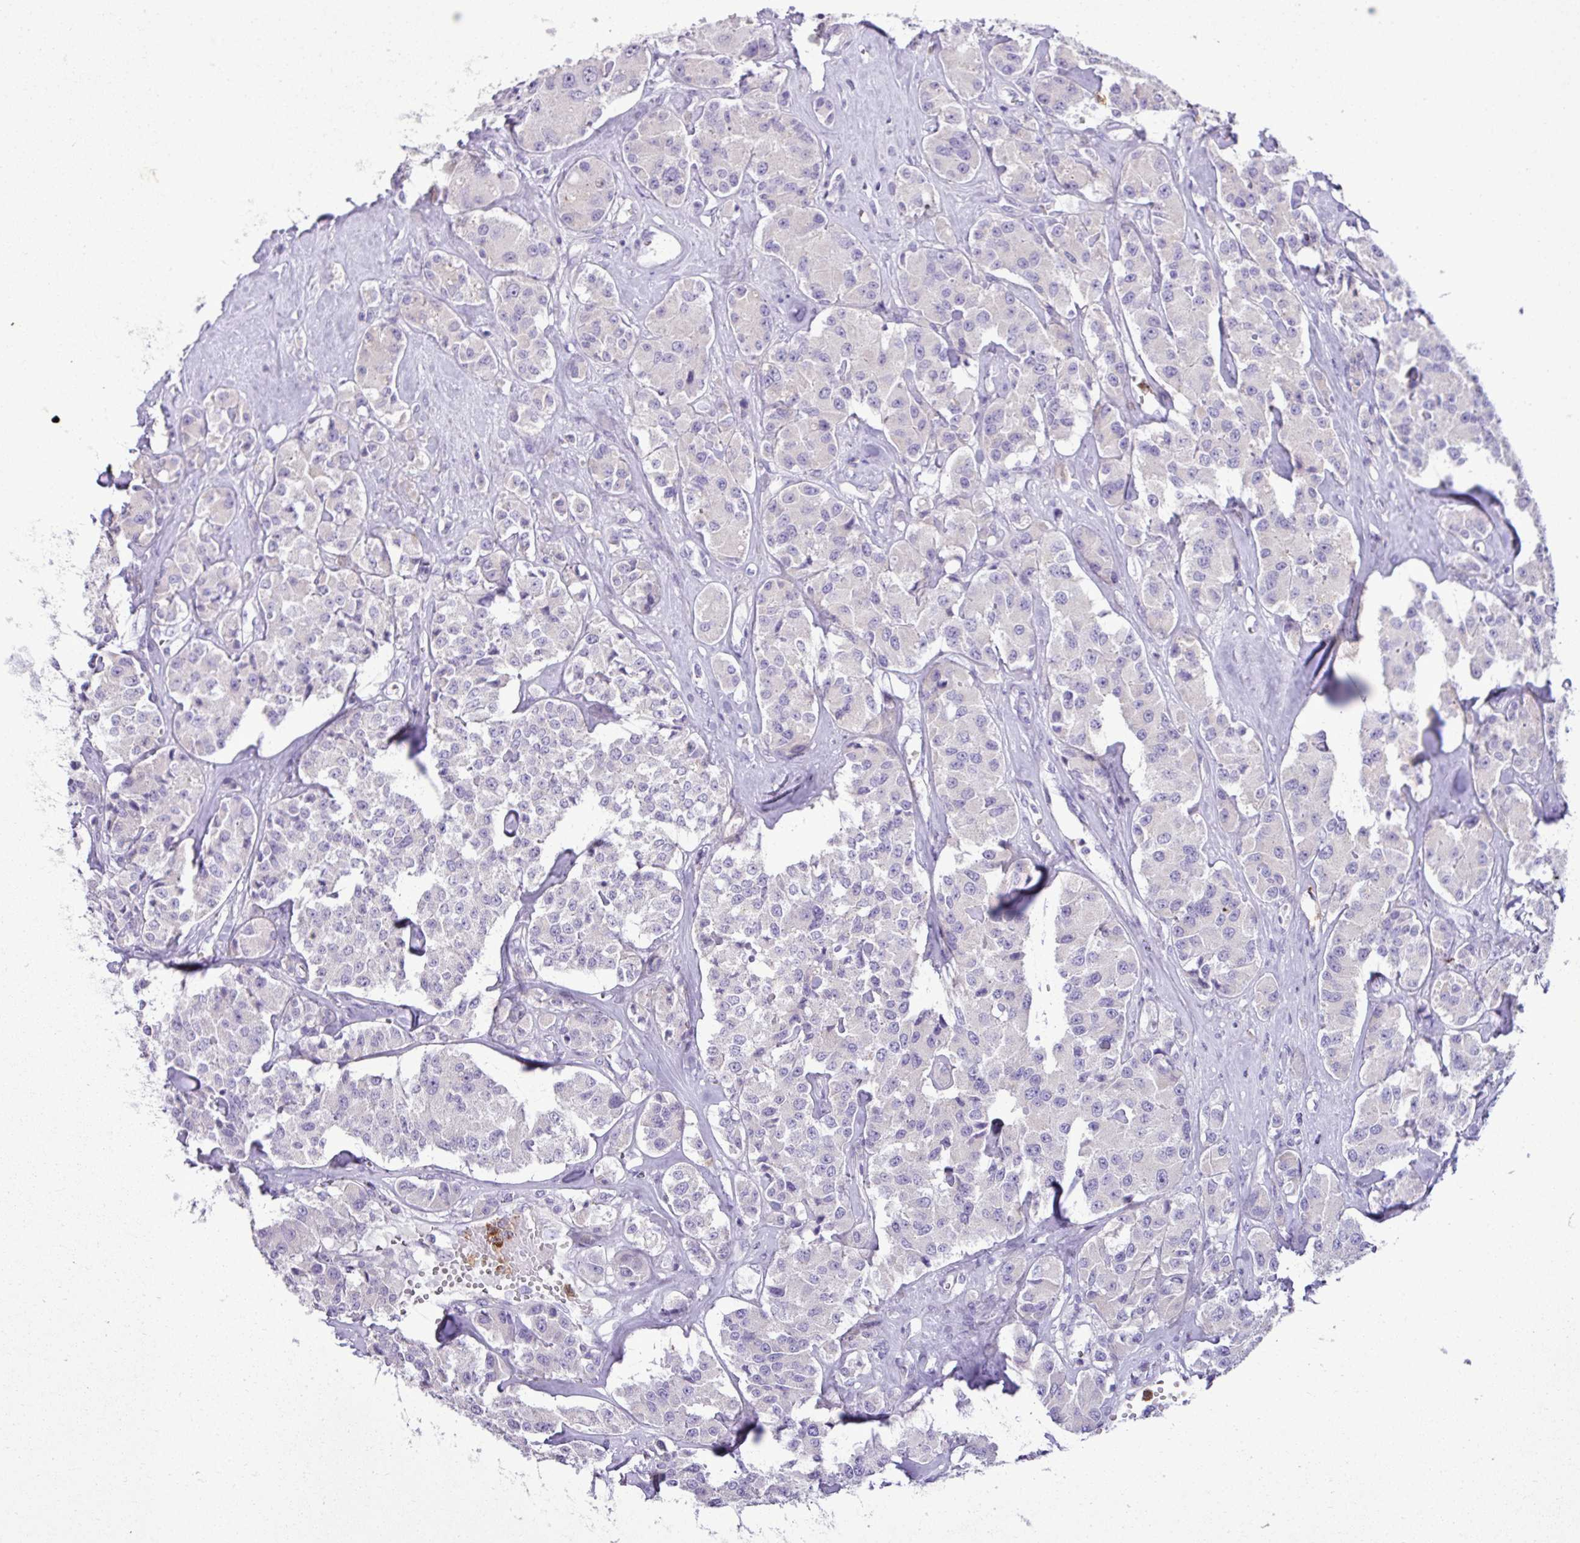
{"staining": {"intensity": "negative", "quantity": "none", "location": "none"}, "tissue": "carcinoid", "cell_type": "Tumor cells", "image_type": "cancer", "snomed": [{"axis": "morphology", "description": "Carcinoid, malignant, NOS"}, {"axis": "topography", "description": "Pancreas"}], "caption": "High power microscopy image of an IHC micrograph of carcinoid, revealing no significant positivity in tumor cells.", "gene": "ZSCAN5A", "patient": {"sex": "male", "age": 41}}